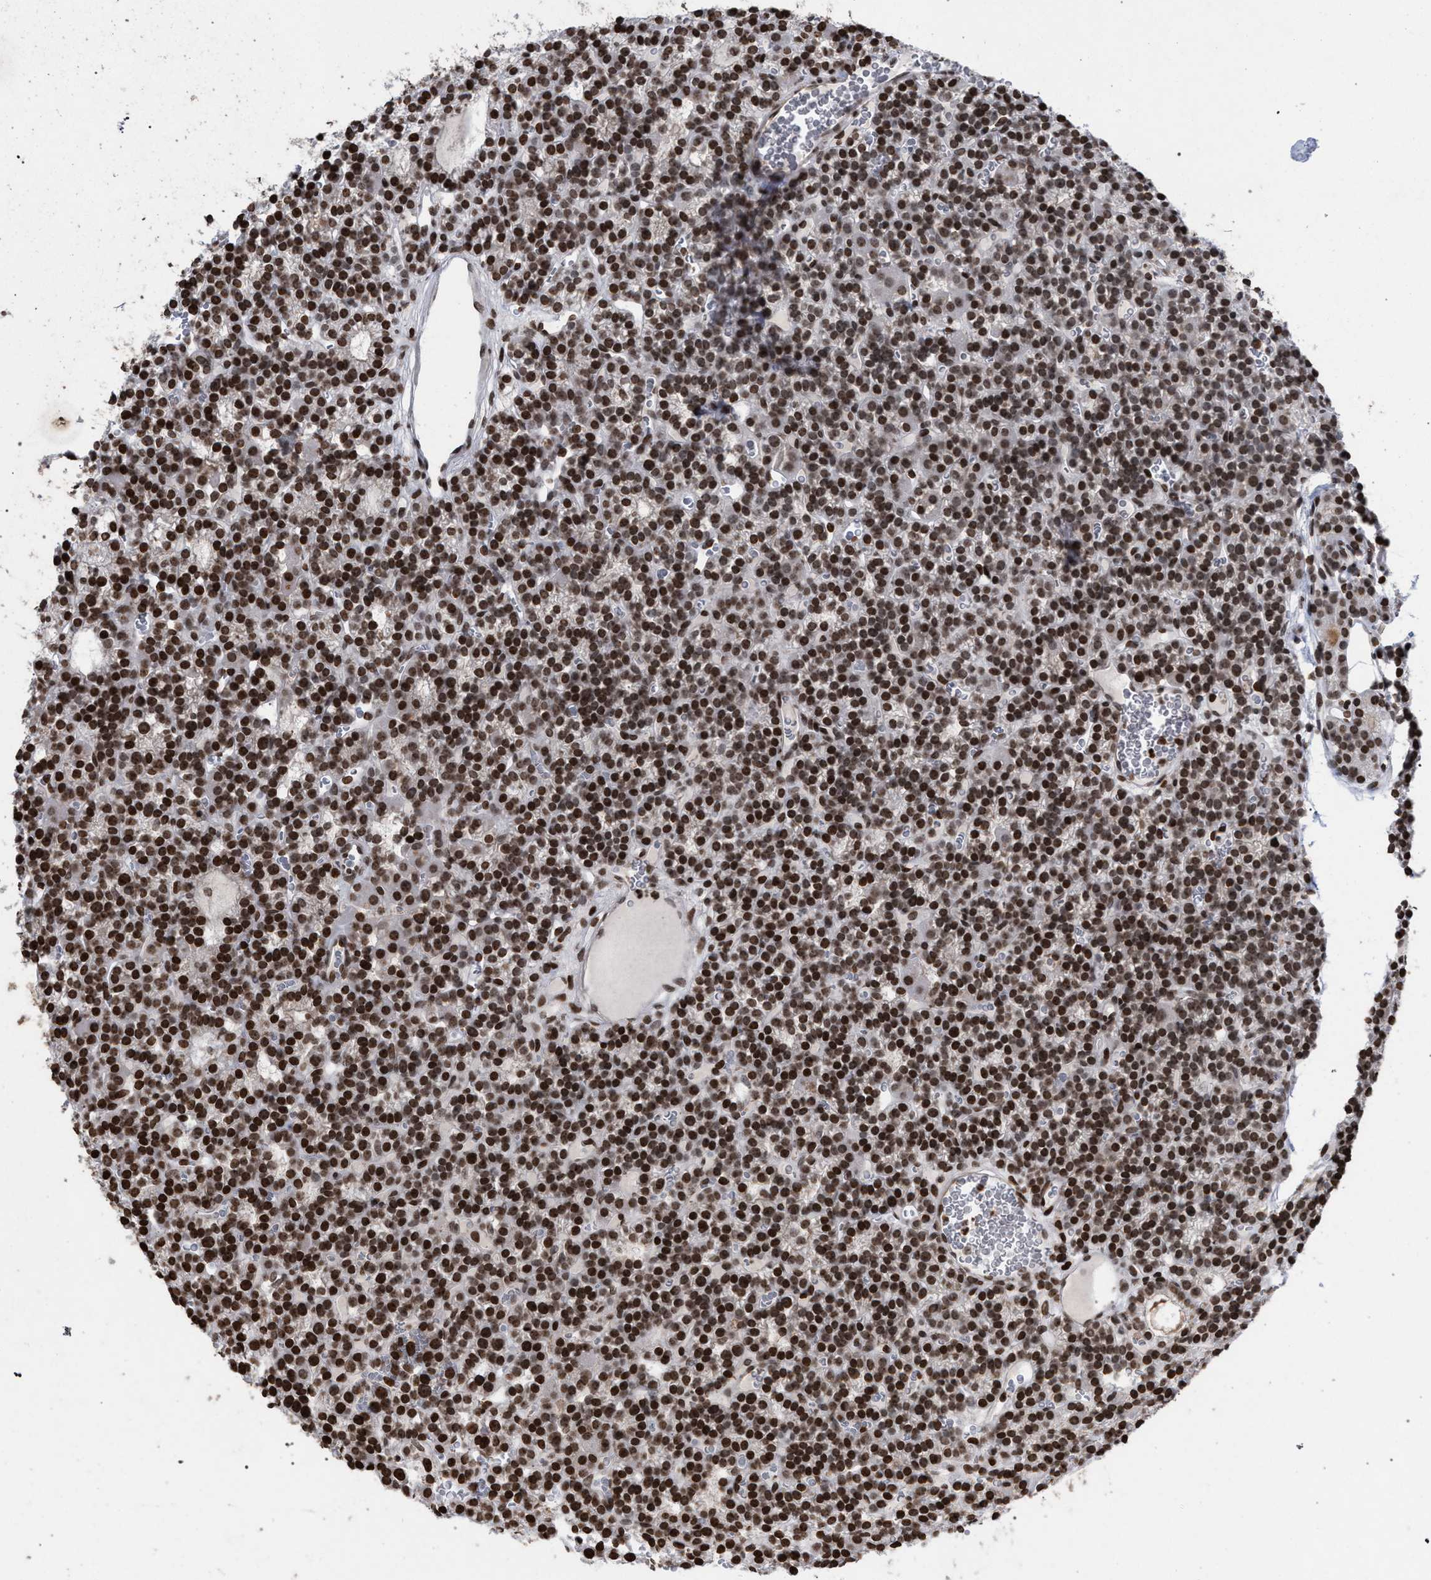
{"staining": {"intensity": "strong", "quantity": ">75%", "location": "nuclear"}, "tissue": "parathyroid gland", "cell_type": "Glandular cells", "image_type": "normal", "snomed": [{"axis": "morphology", "description": "Normal tissue, NOS"}, {"axis": "morphology", "description": "Adenoma, NOS"}, {"axis": "topography", "description": "Parathyroid gland"}], "caption": "This photomicrograph reveals unremarkable parathyroid gland stained with immunohistochemistry to label a protein in brown. The nuclear of glandular cells show strong positivity for the protein. Nuclei are counter-stained blue.", "gene": "FOXD3", "patient": {"sex": "female", "age": 58}}